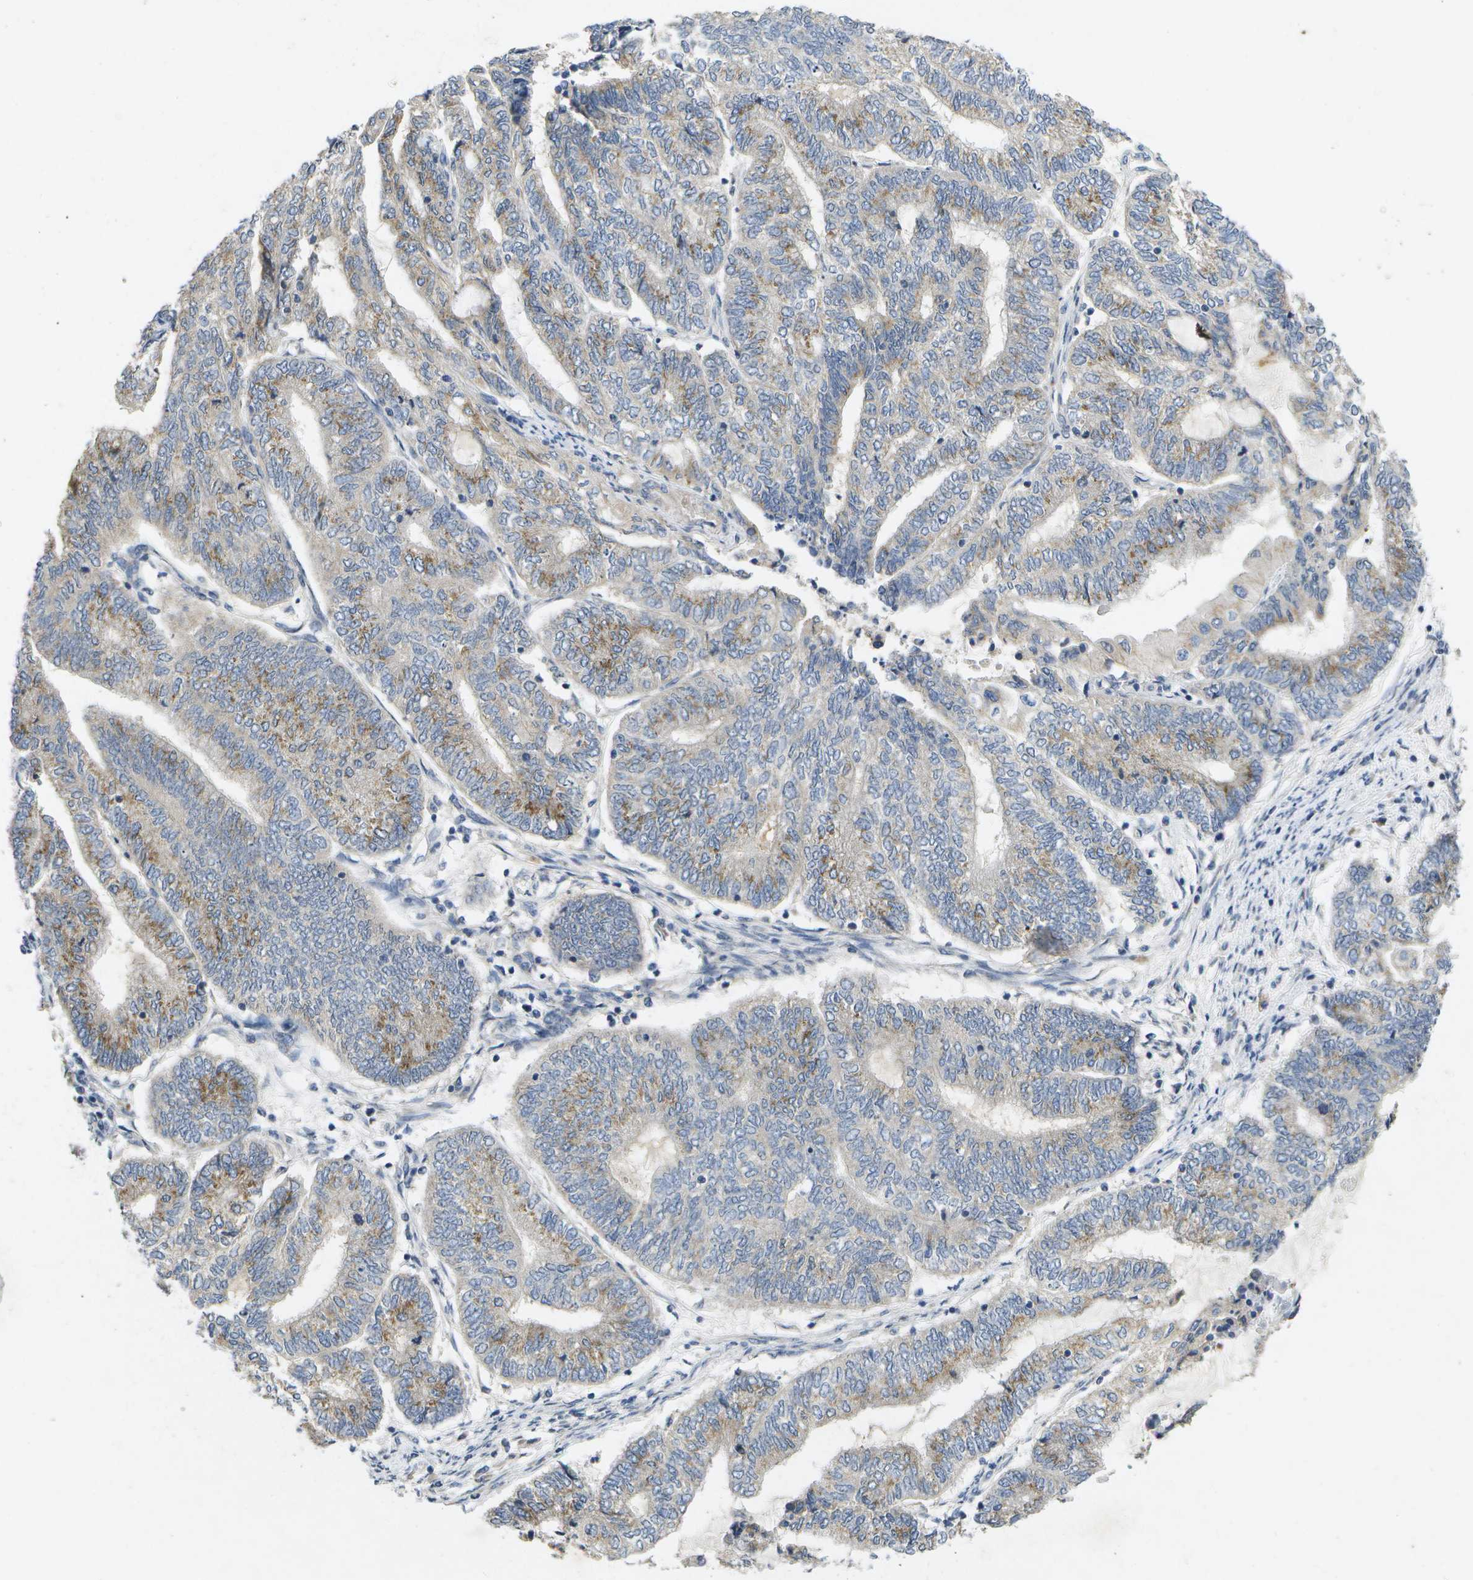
{"staining": {"intensity": "moderate", "quantity": "25%-75%", "location": "cytoplasmic/membranous"}, "tissue": "endometrial cancer", "cell_type": "Tumor cells", "image_type": "cancer", "snomed": [{"axis": "morphology", "description": "Adenocarcinoma, NOS"}, {"axis": "topography", "description": "Uterus"}, {"axis": "topography", "description": "Endometrium"}], "caption": "IHC of endometrial cancer displays medium levels of moderate cytoplasmic/membranous expression in about 25%-75% of tumor cells.", "gene": "KDELR1", "patient": {"sex": "female", "age": 70}}